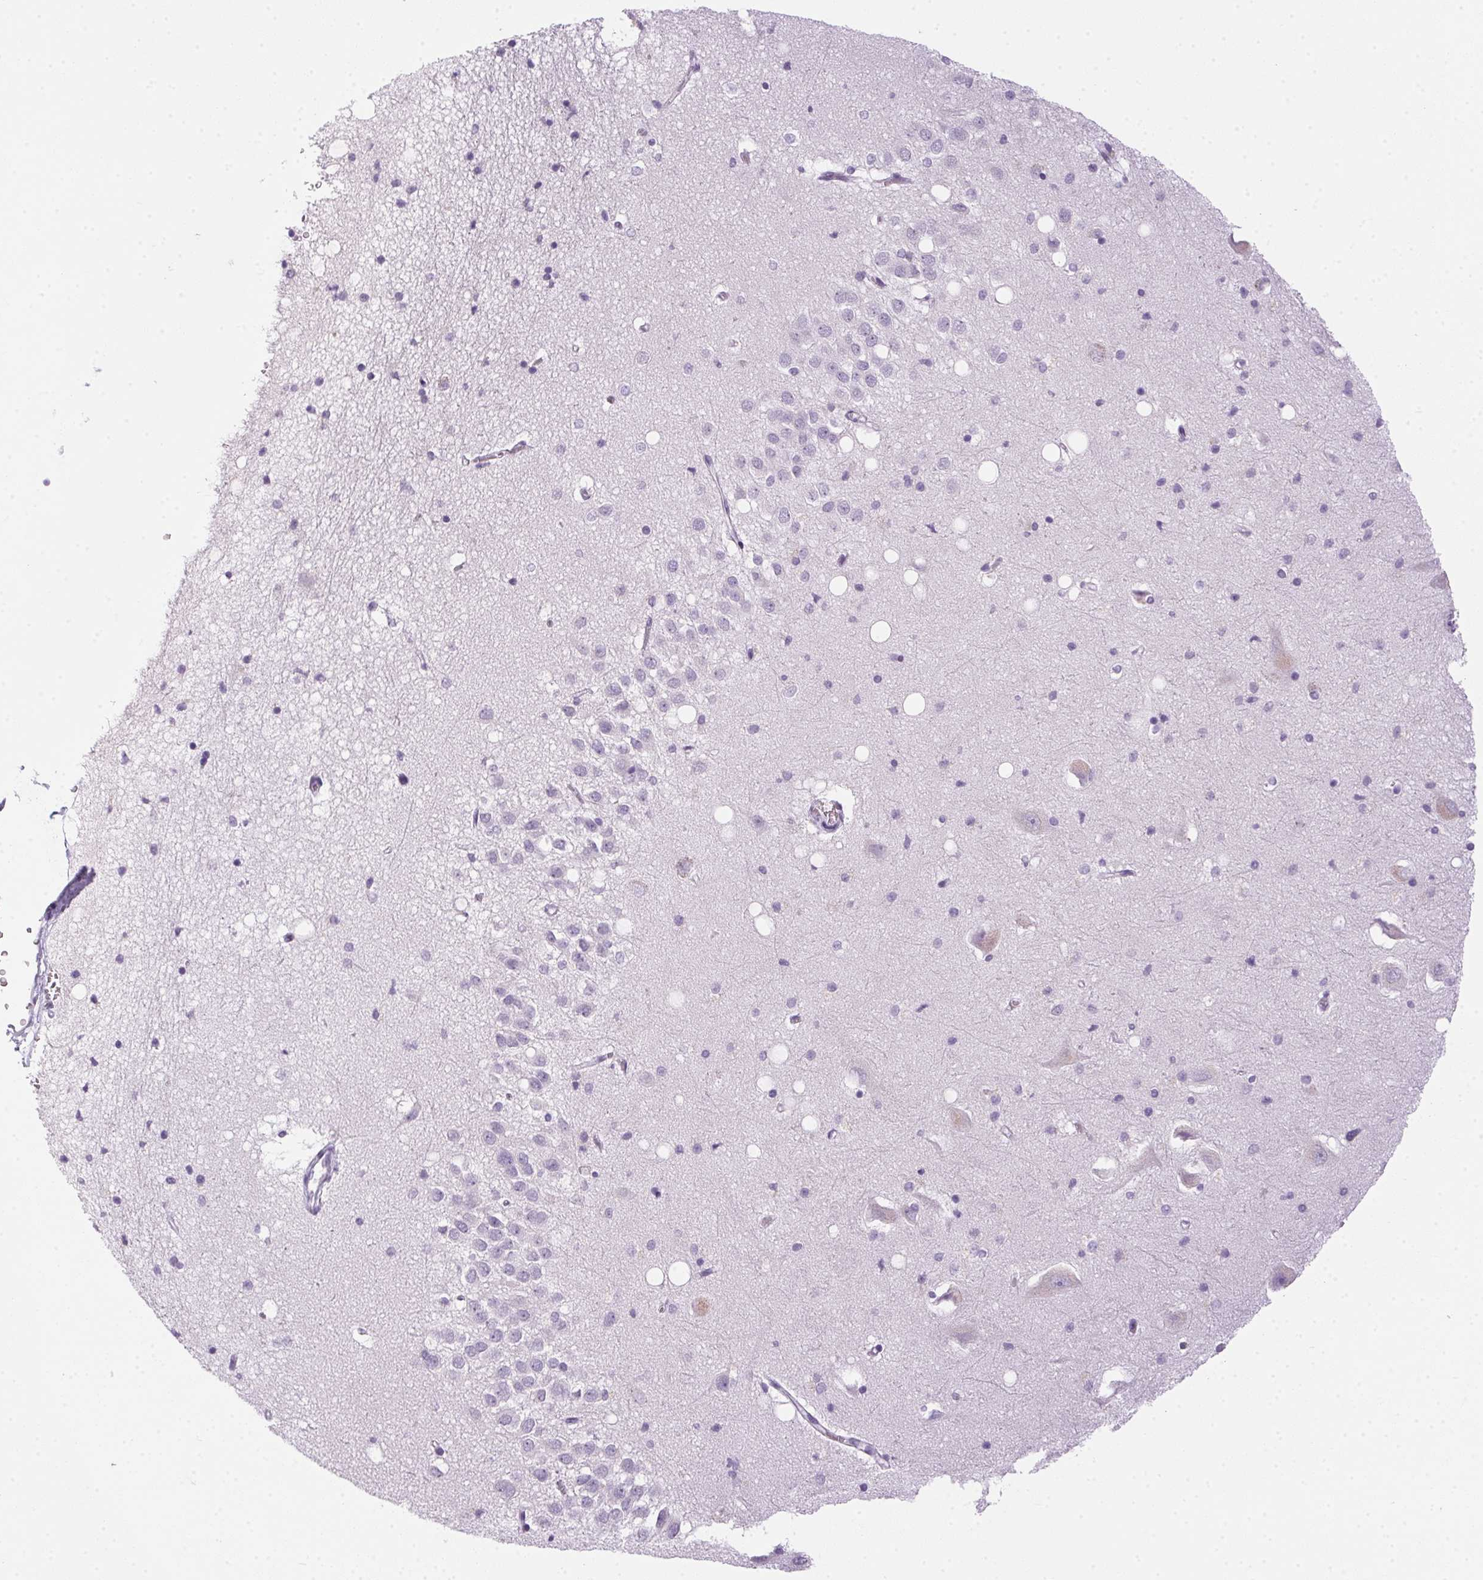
{"staining": {"intensity": "negative", "quantity": "none", "location": "none"}, "tissue": "hippocampus", "cell_type": "Glial cells", "image_type": "normal", "snomed": [{"axis": "morphology", "description": "Normal tissue, NOS"}, {"axis": "topography", "description": "Hippocampus"}], "caption": "Immunohistochemistry histopathology image of unremarkable hippocampus stained for a protein (brown), which shows no expression in glial cells.", "gene": "POPDC2", "patient": {"sex": "male", "age": 58}}